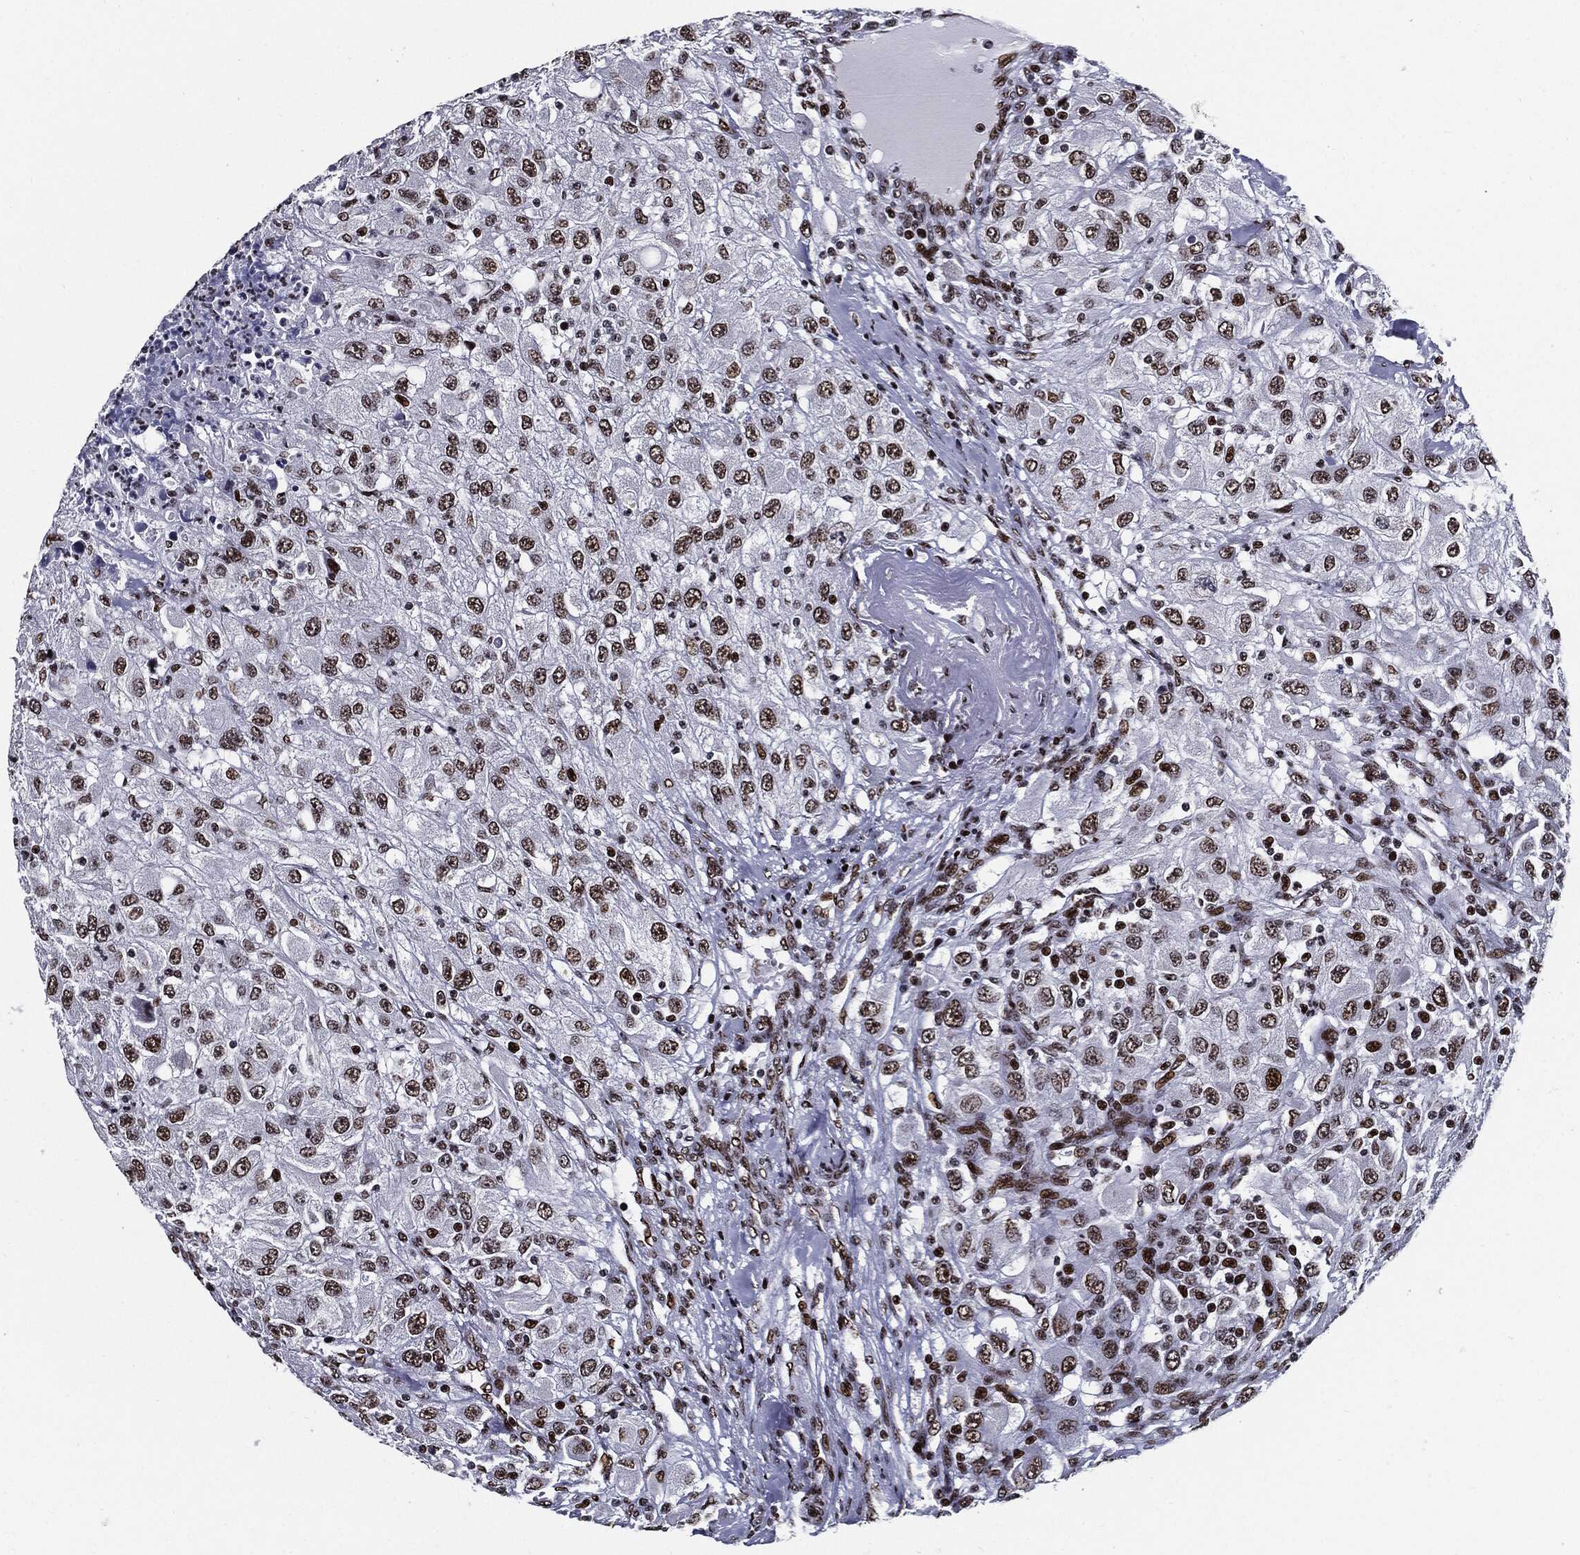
{"staining": {"intensity": "moderate", "quantity": ">75%", "location": "nuclear"}, "tissue": "renal cancer", "cell_type": "Tumor cells", "image_type": "cancer", "snomed": [{"axis": "morphology", "description": "Adenocarcinoma, NOS"}, {"axis": "topography", "description": "Kidney"}], "caption": "Renal adenocarcinoma tissue shows moderate nuclear positivity in approximately >75% of tumor cells, visualized by immunohistochemistry.", "gene": "ZFP91", "patient": {"sex": "female", "age": 67}}